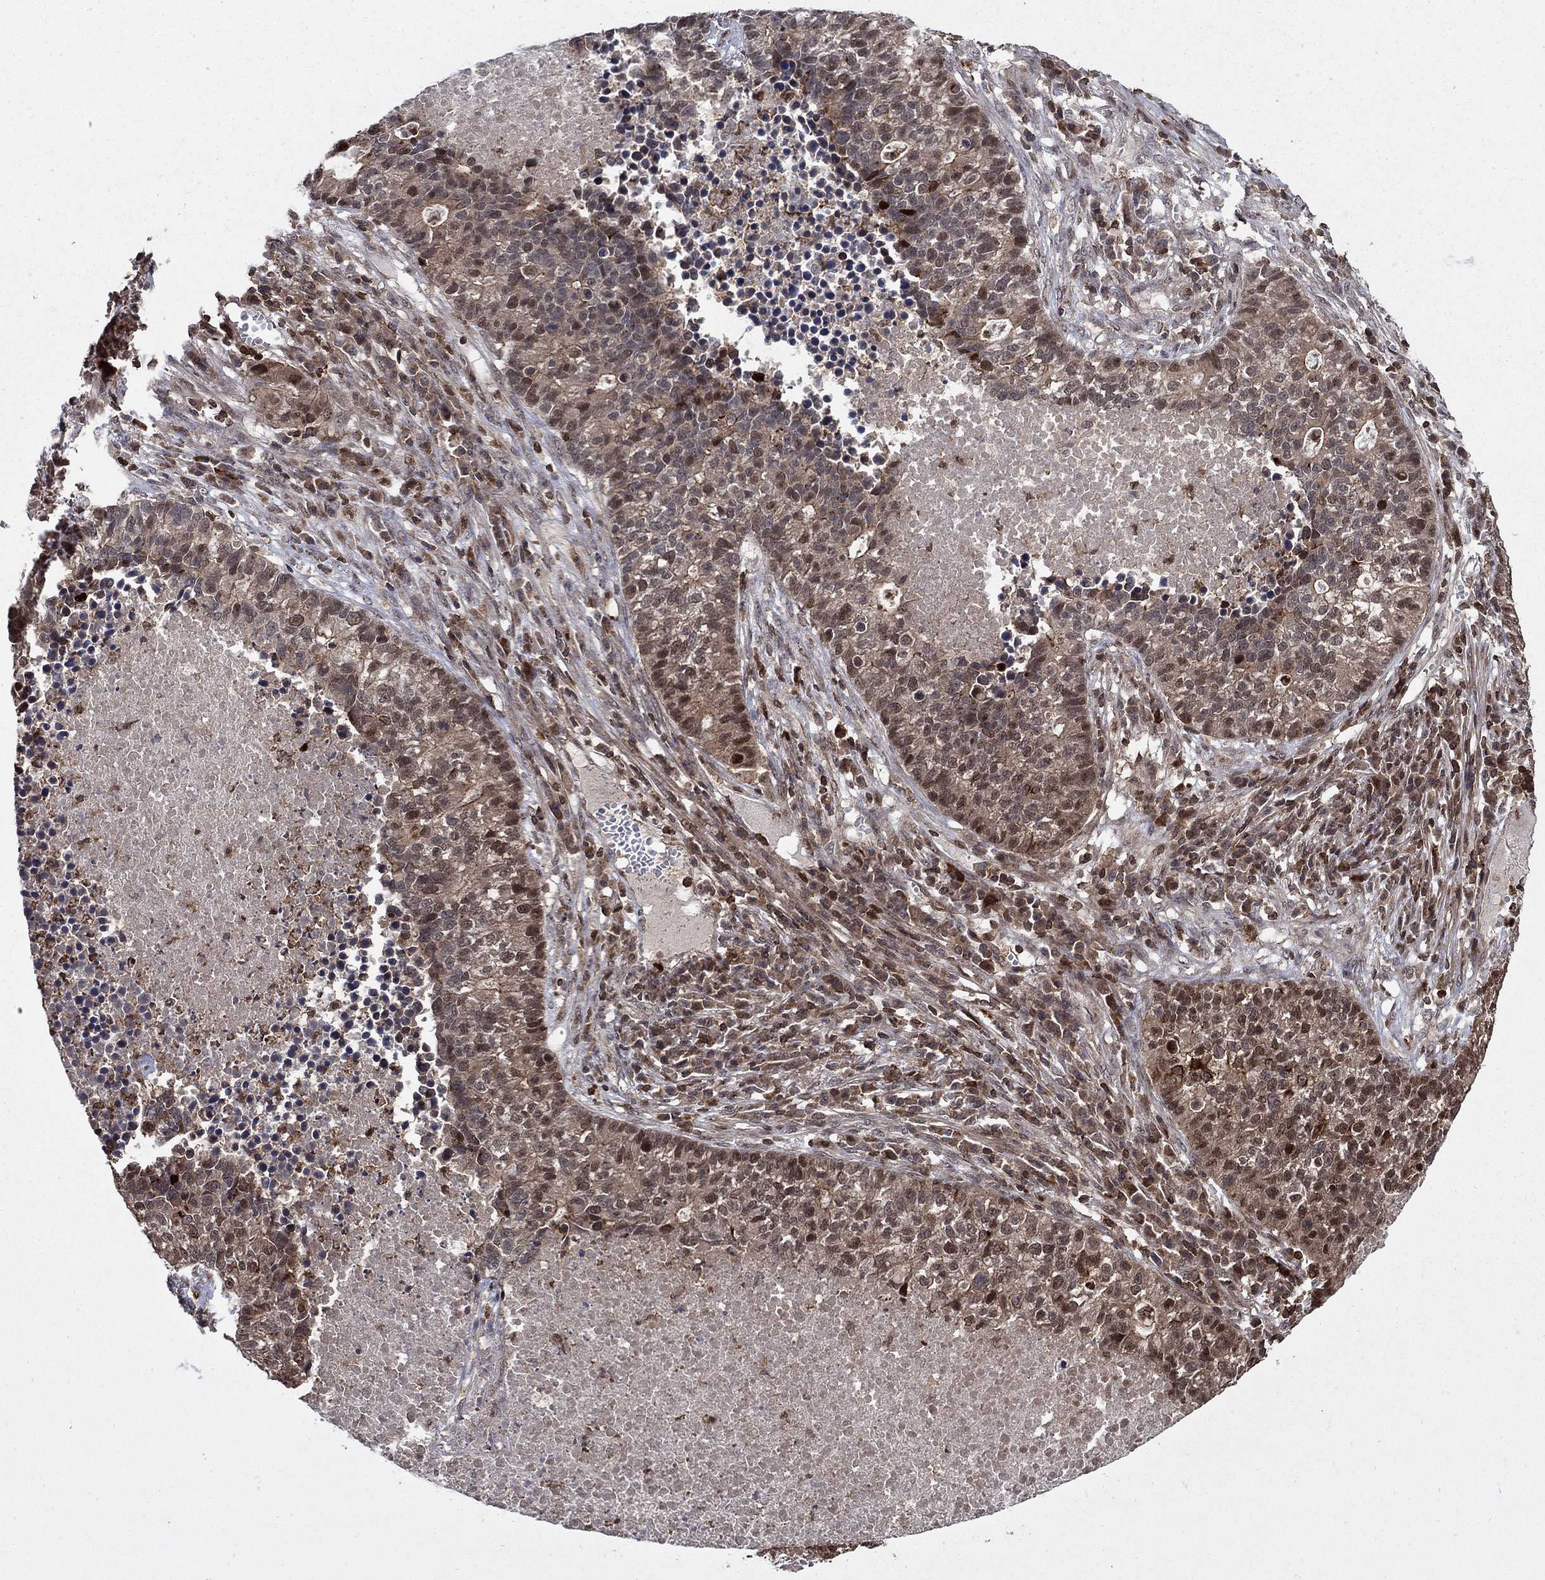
{"staining": {"intensity": "moderate", "quantity": "25%-75%", "location": "cytoplasmic/membranous,nuclear"}, "tissue": "lung cancer", "cell_type": "Tumor cells", "image_type": "cancer", "snomed": [{"axis": "morphology", "description": "Adenocarcinoma, NOS"}, {"axis": "topography", "description": "Lung"}], "caption": "Human adenocarcinoma (lung) stained with a protein marker shows moderate staining in tumor cells.", "gene": "CCDC66", "patient": {"sex": "male", "age": 57}}